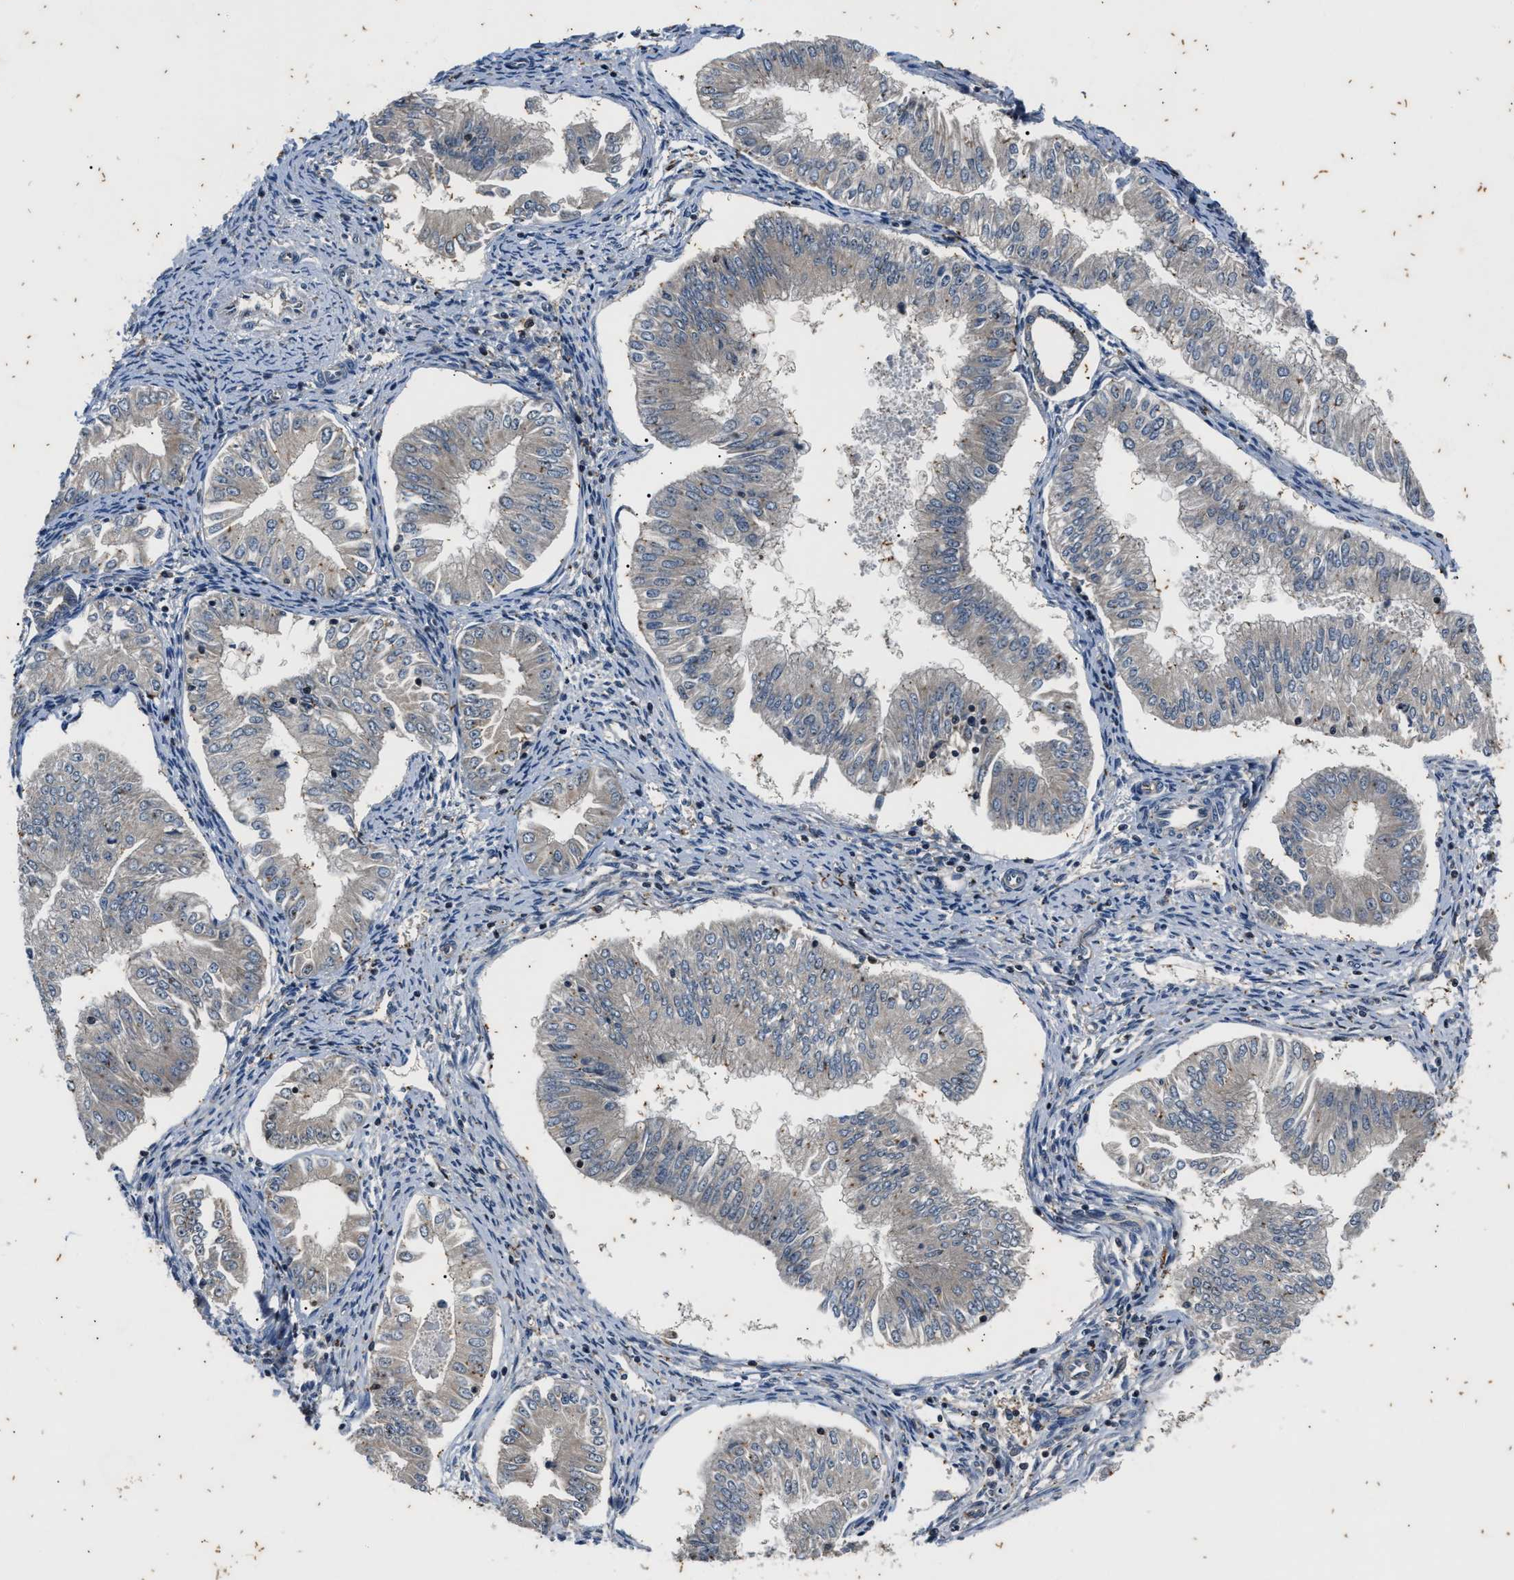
{"staining": {"intensity": "negative", "quantity": "none", "location": "none"}, "tissue": "endometrial cancer", "cell_type": "Tumor cells", "image_type": "cancer", "snomed": [{"axis": "morphology", "description": "Normal tissue, NOS"}, {"axis": "morphology", "description": "Adenocarcinoma, NOS"}, {"axis": "topography", "description": "Endometrium"}], "caption": "Adenocarcinoma (endometrial) stained for a protein using immunohistochemistry (IHC) displays no staining tumor cells.", "gene": "PTPN7", "patient": {"sex": "female", "age": 53}}